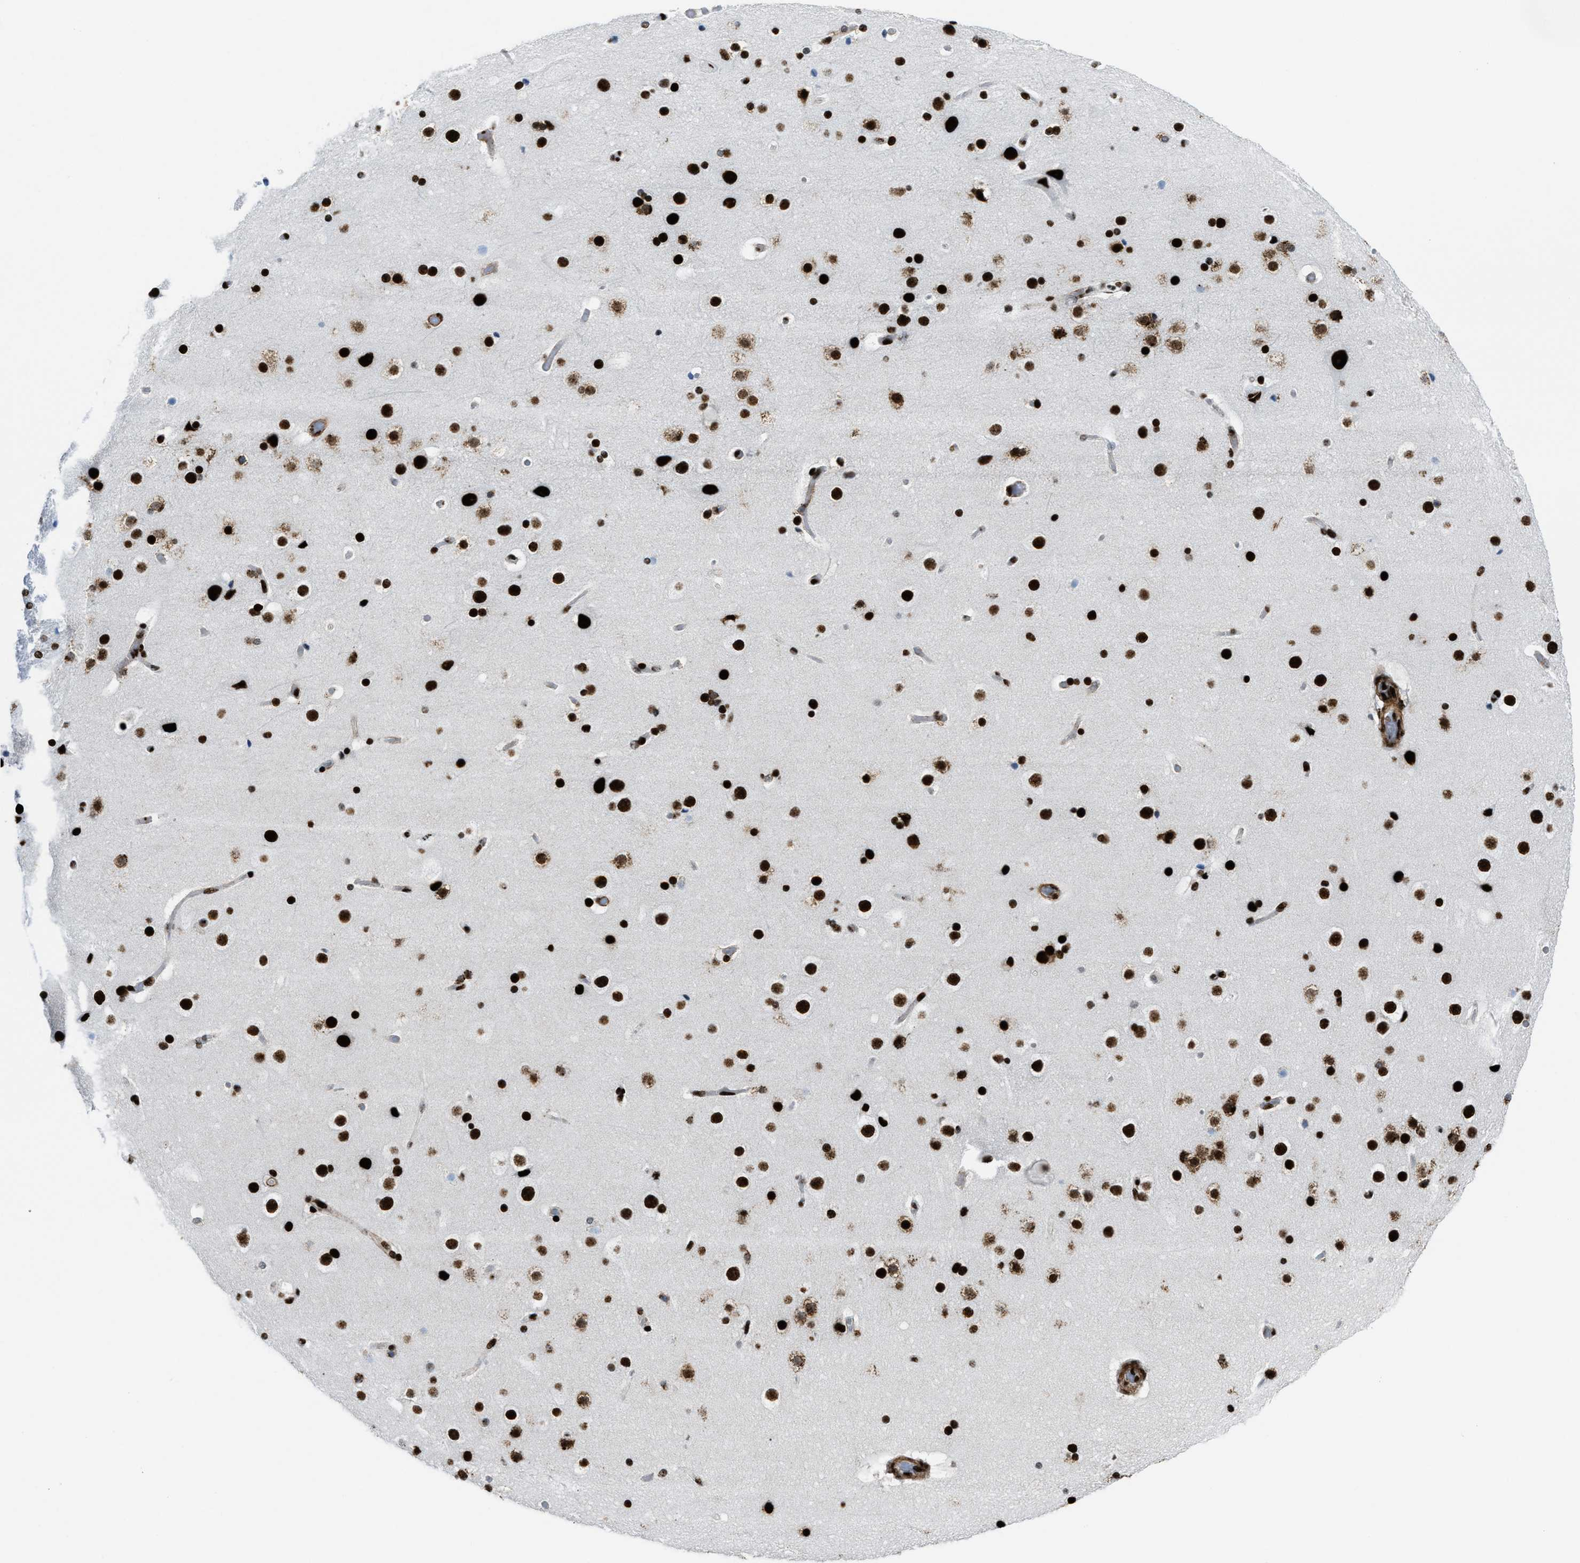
{"staining": {"intensity": "strong", "quantity": ">75%", "location": "nuclear"}, "tissue": "cerebral cortex", "cell_type": "Endothelial cells", "image_type": "normal", "snomed": [{"axis": "morphology", "description": "Normal tissue, NOS"}, {"axis": "topography", "description": "Cerebral cortex"}], "caption": "Strong nuclear positivity for a protein is appreciated in approximately >75% of endothelial cells of normal cerebral cortex using immunohistochemistry (IHC).", "gene": "NONO", "patient": {"sex": "male", "age": 57}}